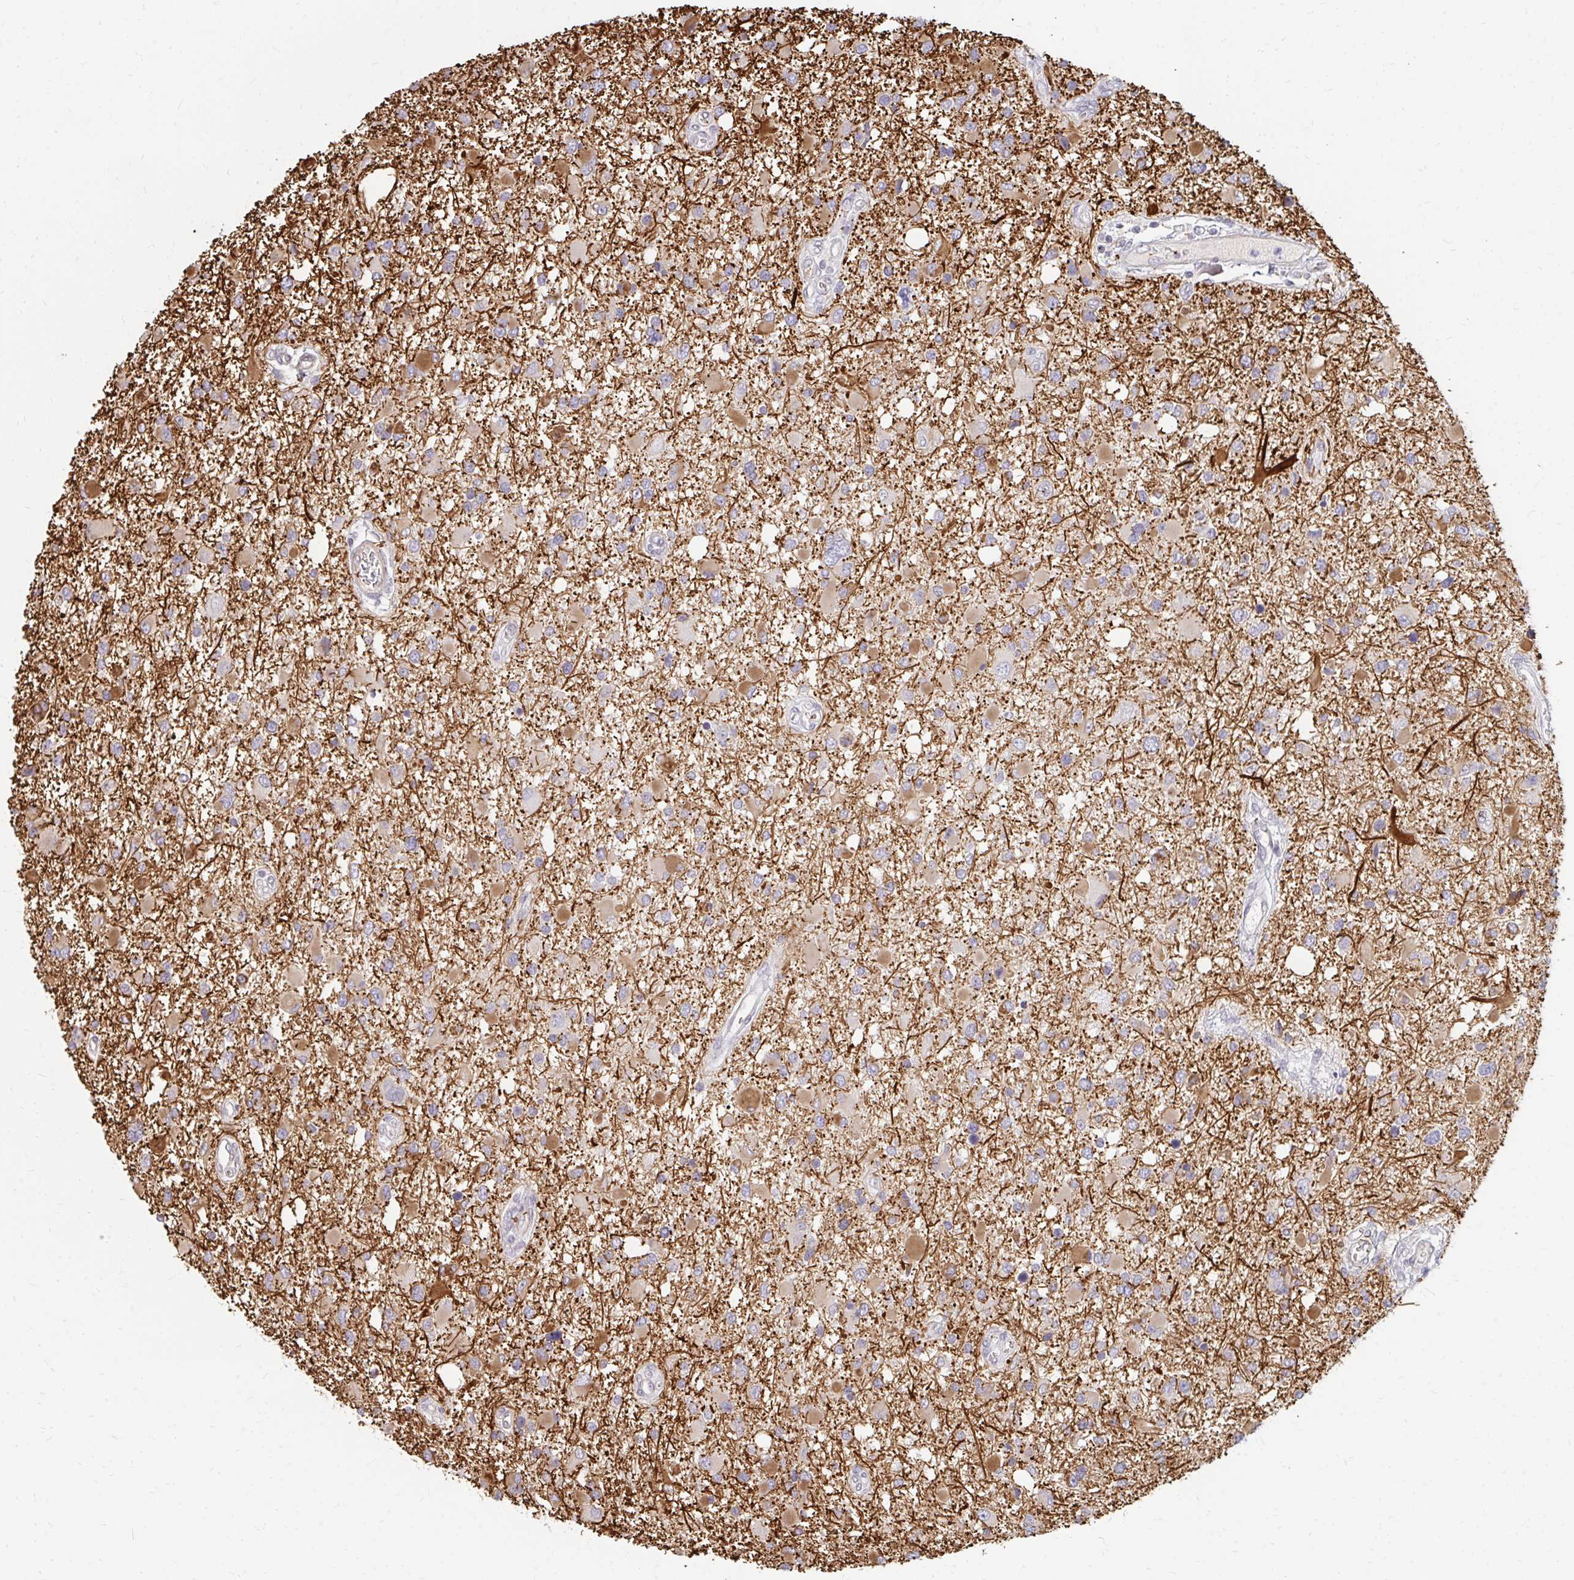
{"staining": {"intensity": "moderate", "quantity": "<25%", "location": "cytoplasmic/membranous"}, "tissue": "glioma", "cell_type": "Tumor cells", "image_type": "cancer", "snomed": [{"axis": "morphology", "description": "Glioma, malignant, High grade"}, {"axis": "topography", "description": "Brain"}], "caption": "This histopathology image shows immunohistochemistry (IHC) staining of malignant glioma (high-grade), with low moderate cytoplasmic/membranous positivity in about <25% of tumor cells.", "gene": "GPC5", "patient": {"sex": "male", "age": 53}}